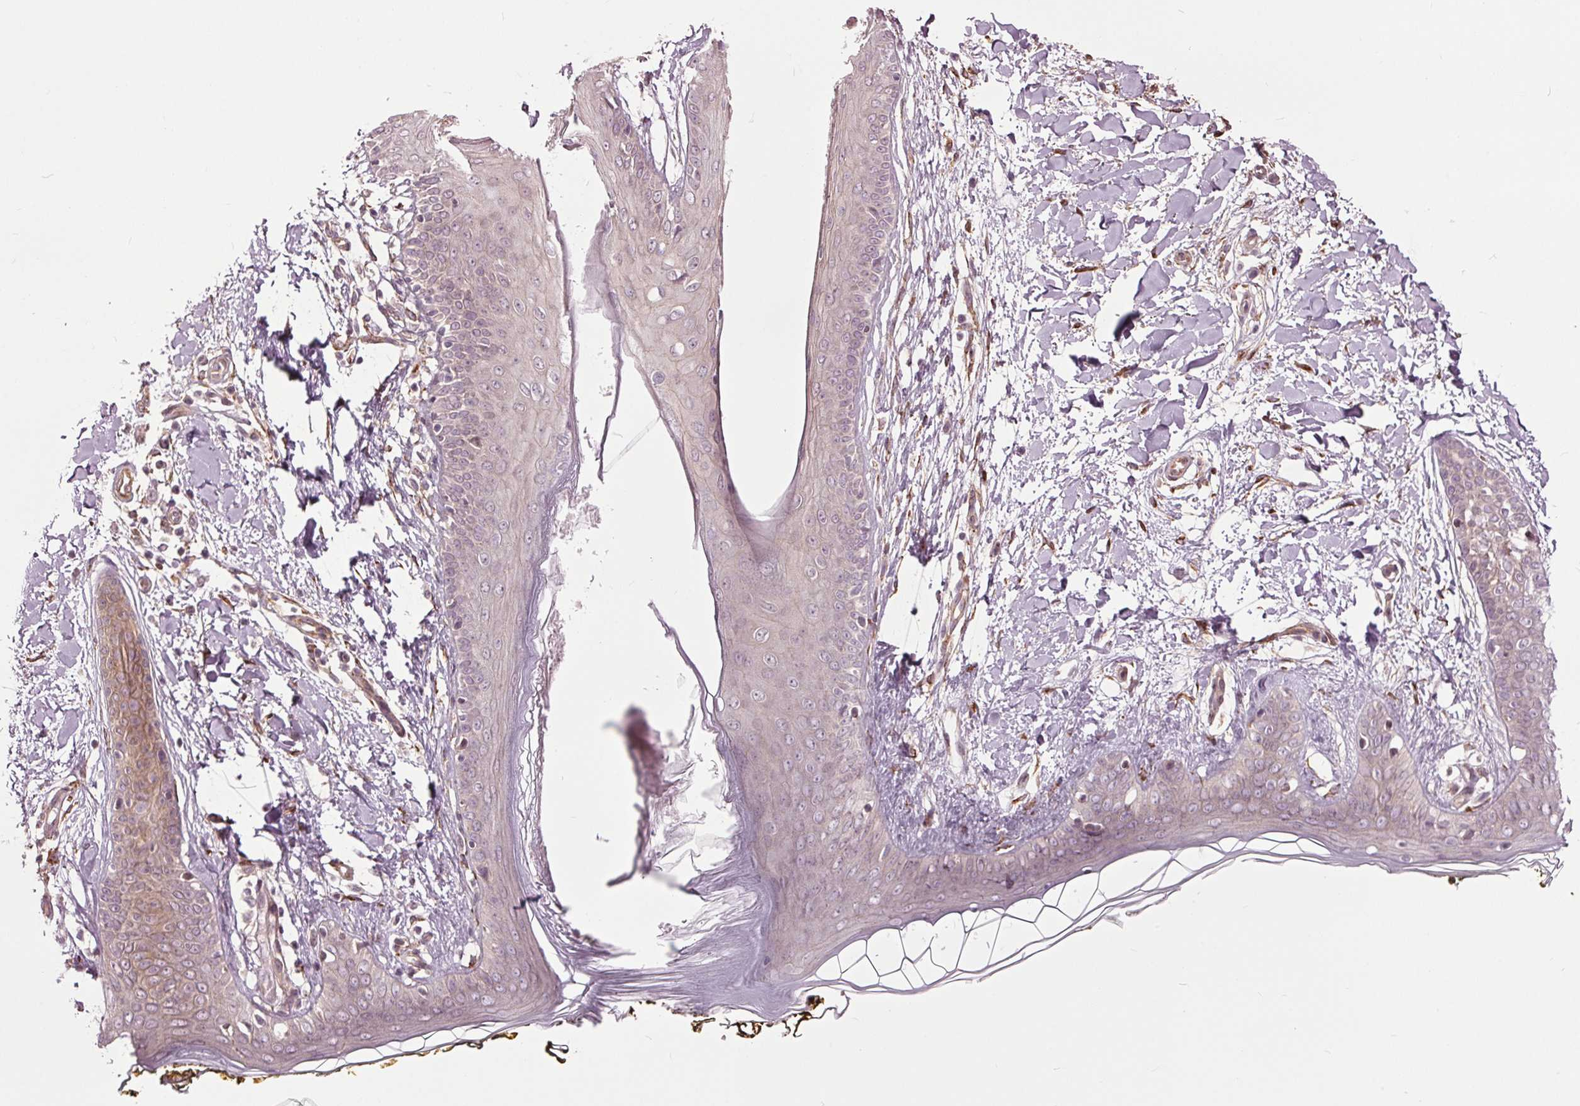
{"staining": {"intensity": "strong", "quantity": ">75%", "location": "cytoplasmic/membranous"}, "tissue": "skin", "cell_type": "Fibroblasts", "image_type": "normal", "snomed": [{"axis": "morphology", "description": "Normal tissue, NOS"}, {"axis": "topography", "description": "Skin"}], "caption": "Fibroblasts exhibit high levels of strong cytoplasmic/membranous positivity in approximately >75% of cells in benign human skin. (Stains: DAB in brown, nuclei in blue, Microscopy: brightfield microscopy at high magnification).", "gene": "HAUS5", "patient": {"sex": "female", "age": 34}}